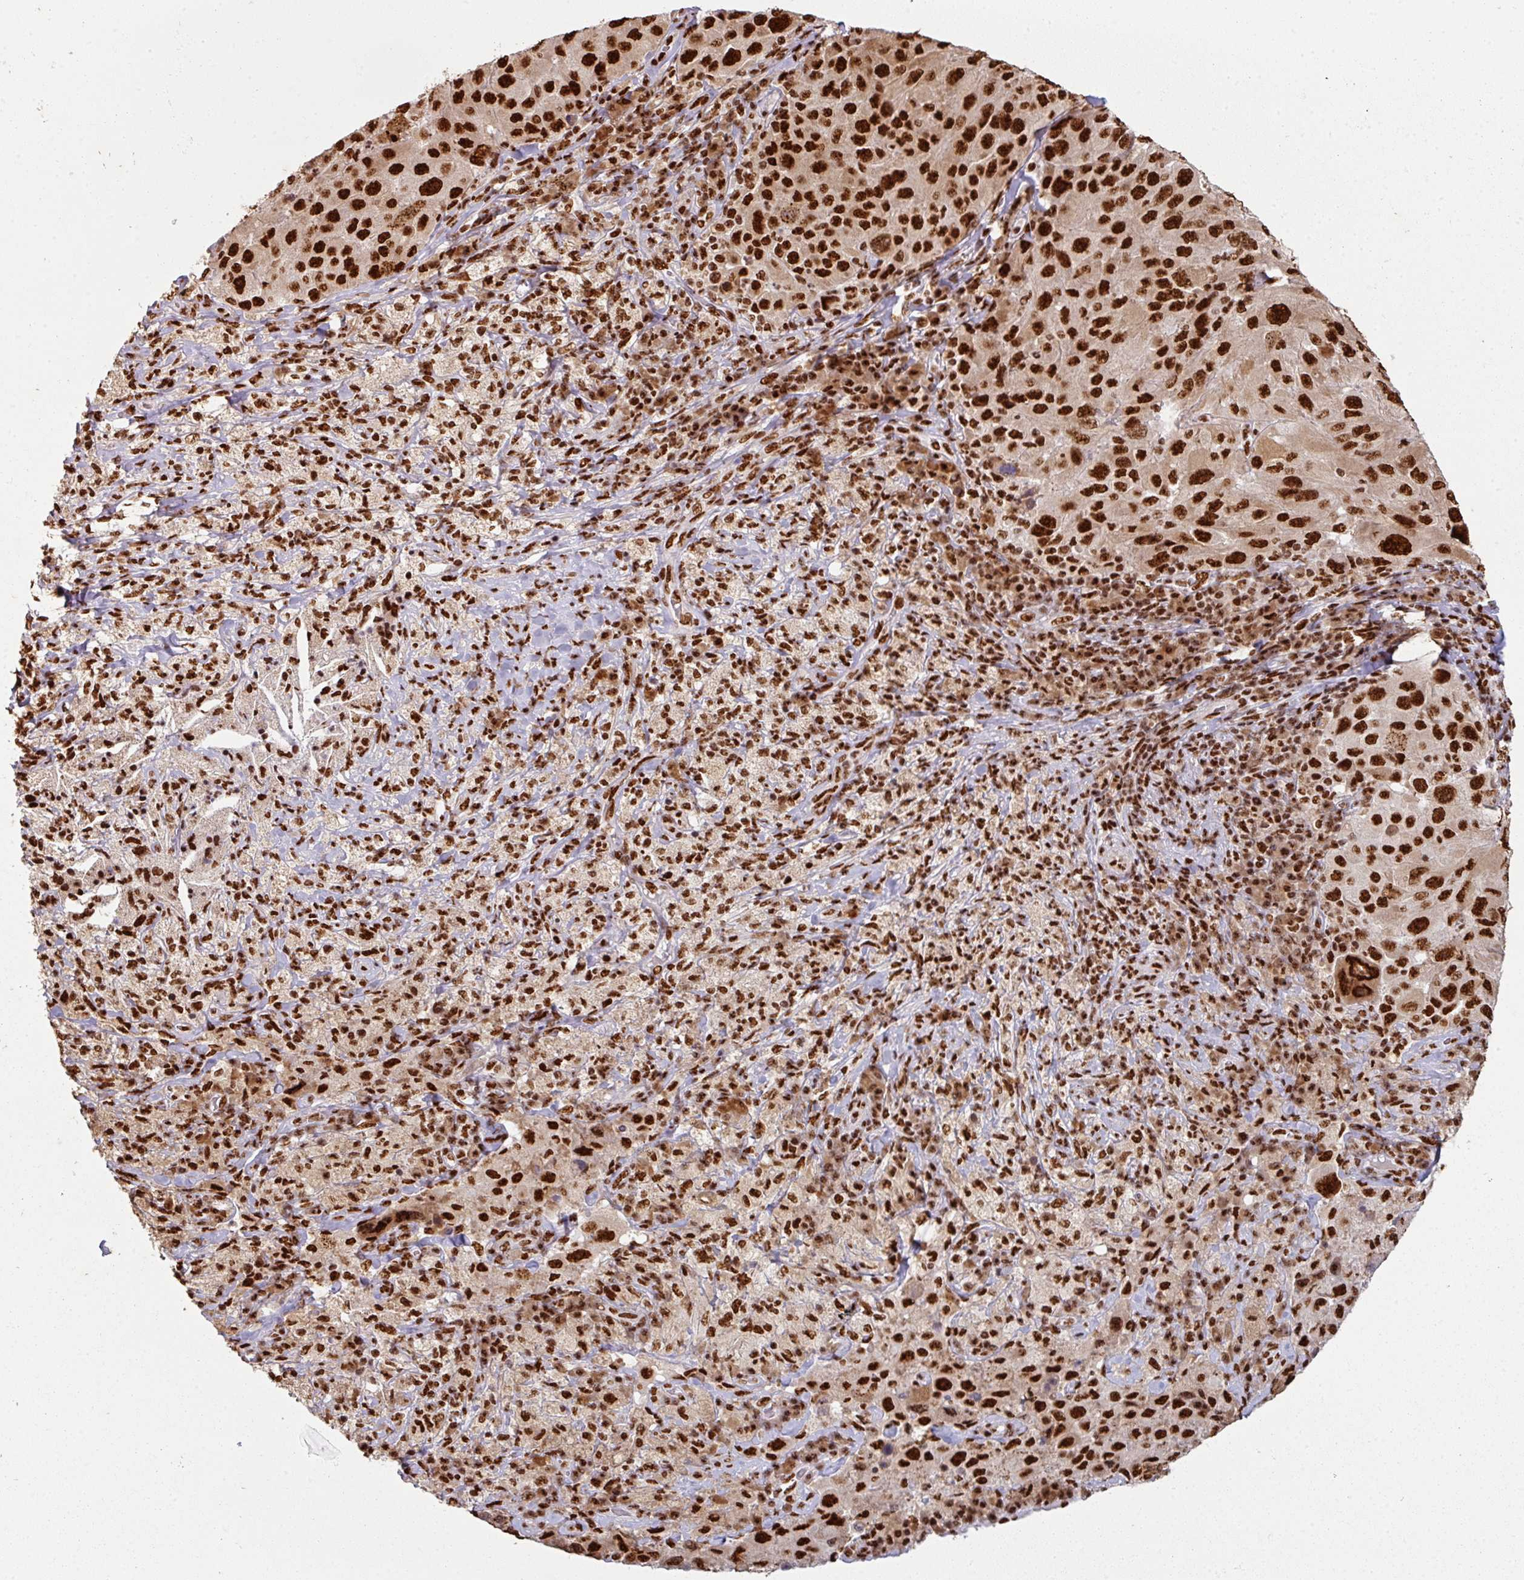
{"staining": {"intensity": "strong", "quantity": ">75%", "location": "nuclear"}, "tissue": "melanoma", "cell_type": "Tumor cells", "image_type": "cancer", "snomed": [{"axis": "morphology", "description": "Malignant melanoma, Metastatic site"}, {"axis": "topography", "description": "Lymph node"}], "caption": "Immunohistochemistry (IHC) micrograph of neoplastic tissue: human melanoma stained using IHC reveals high levels of strong protein expression localized specifically in the nuclear of tumor cells, appearing as a nuclear brown color.", "gene": "SIK3", "patient": {"sex": "male", "age": 62}}